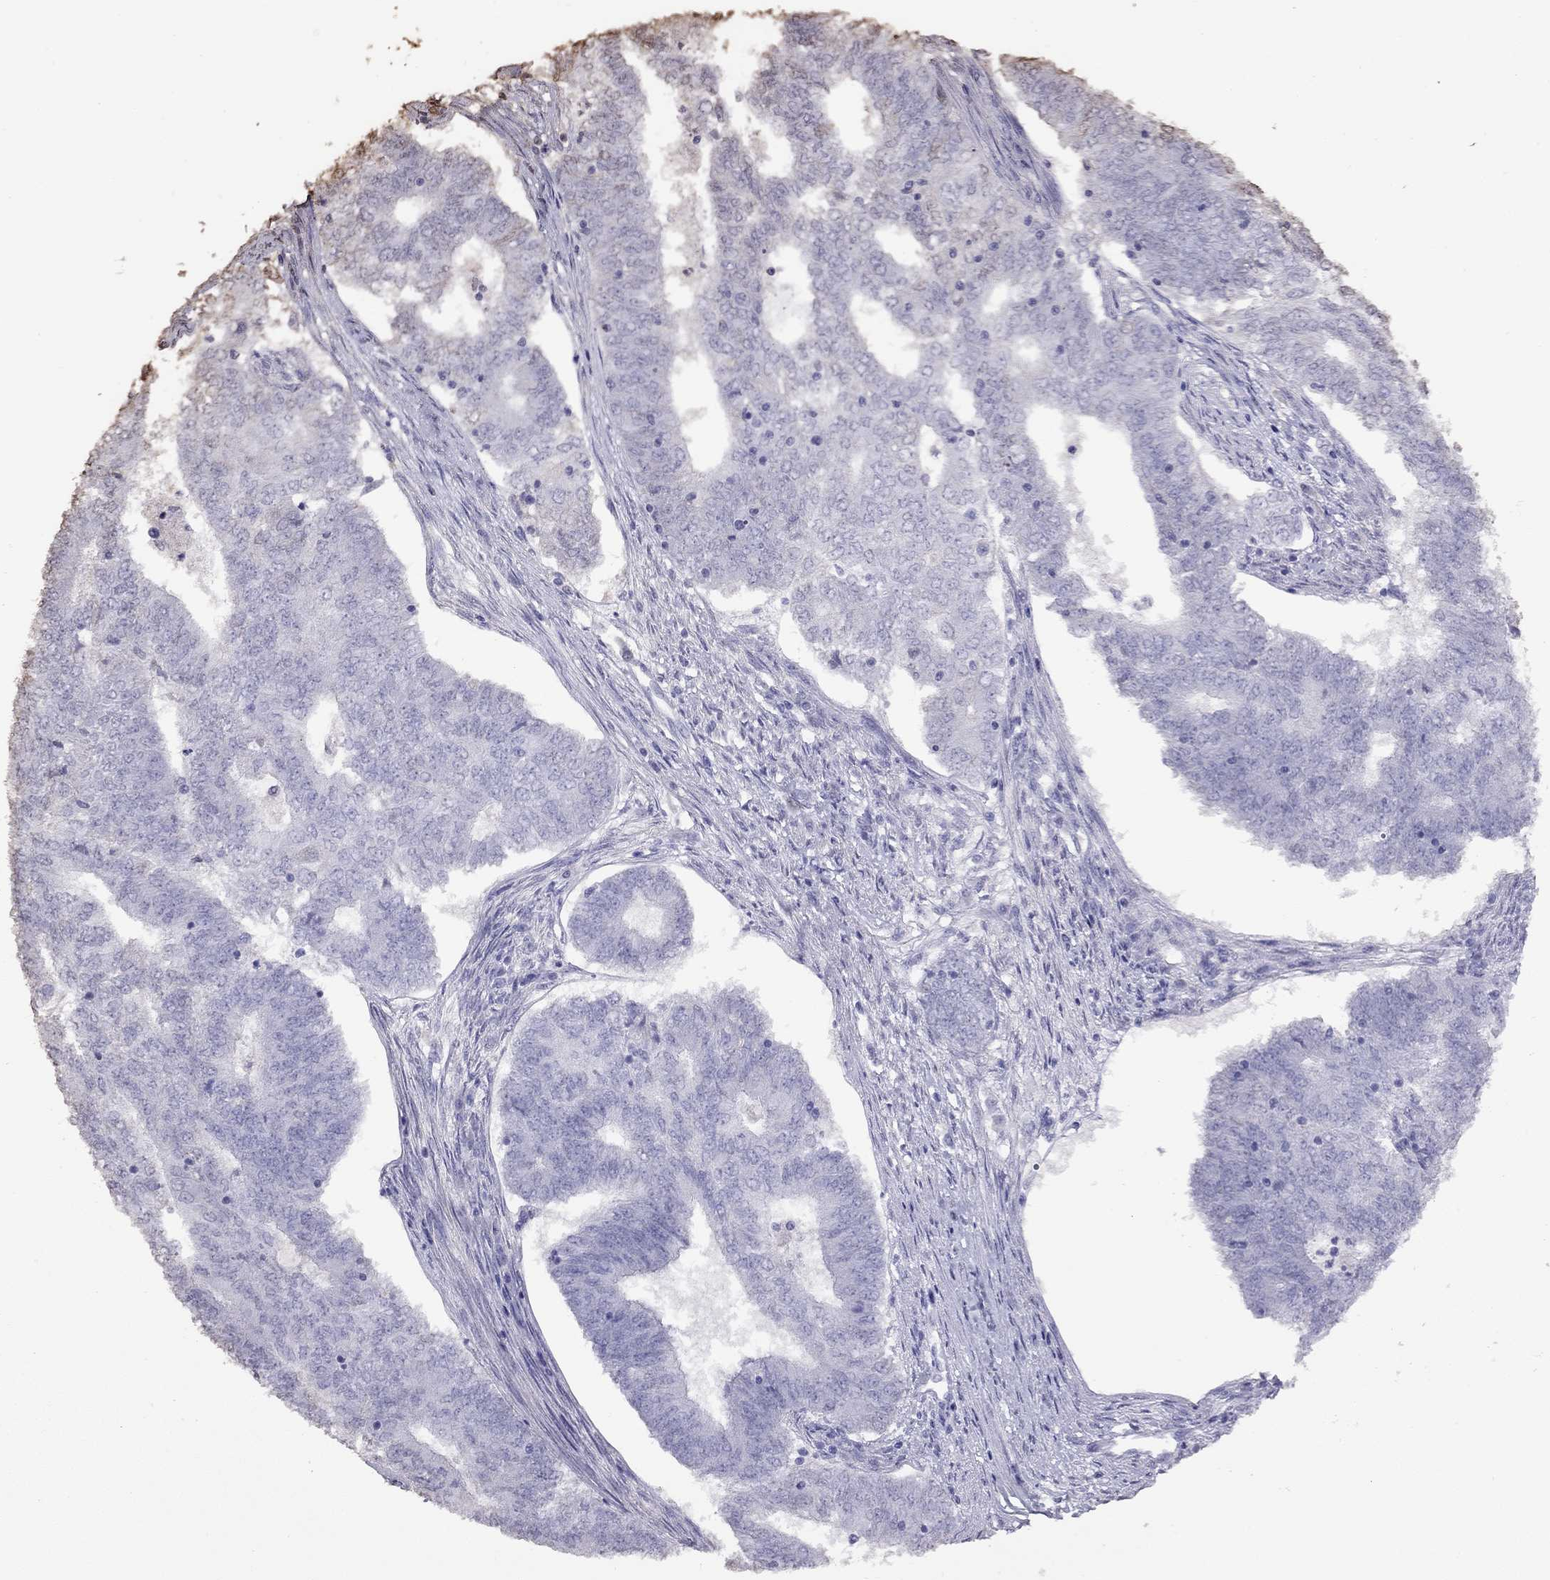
{"staining": {"intensity": "negative", "quantity": "none", "location": "none"}, "tissue": "endometrial cancer", "cell_type": "Tumor cells", "image_type": "cancer", "snomed": [{"axis": "morphology", "description": "Adenocarcinoma, NOS"}, {"axis": "topography", "description": "Endometrium"}], "caption": "Tumor cells show no significant positivity in endometrial cancer (adenocarcinoma). (Brightfield microscopy of DAB (3,3'-diaminobenzidine) immunohistochemistry (IHC) at high magnification).", "gene": "SUN3", "patient": {"sex": "female", "age": 62}}